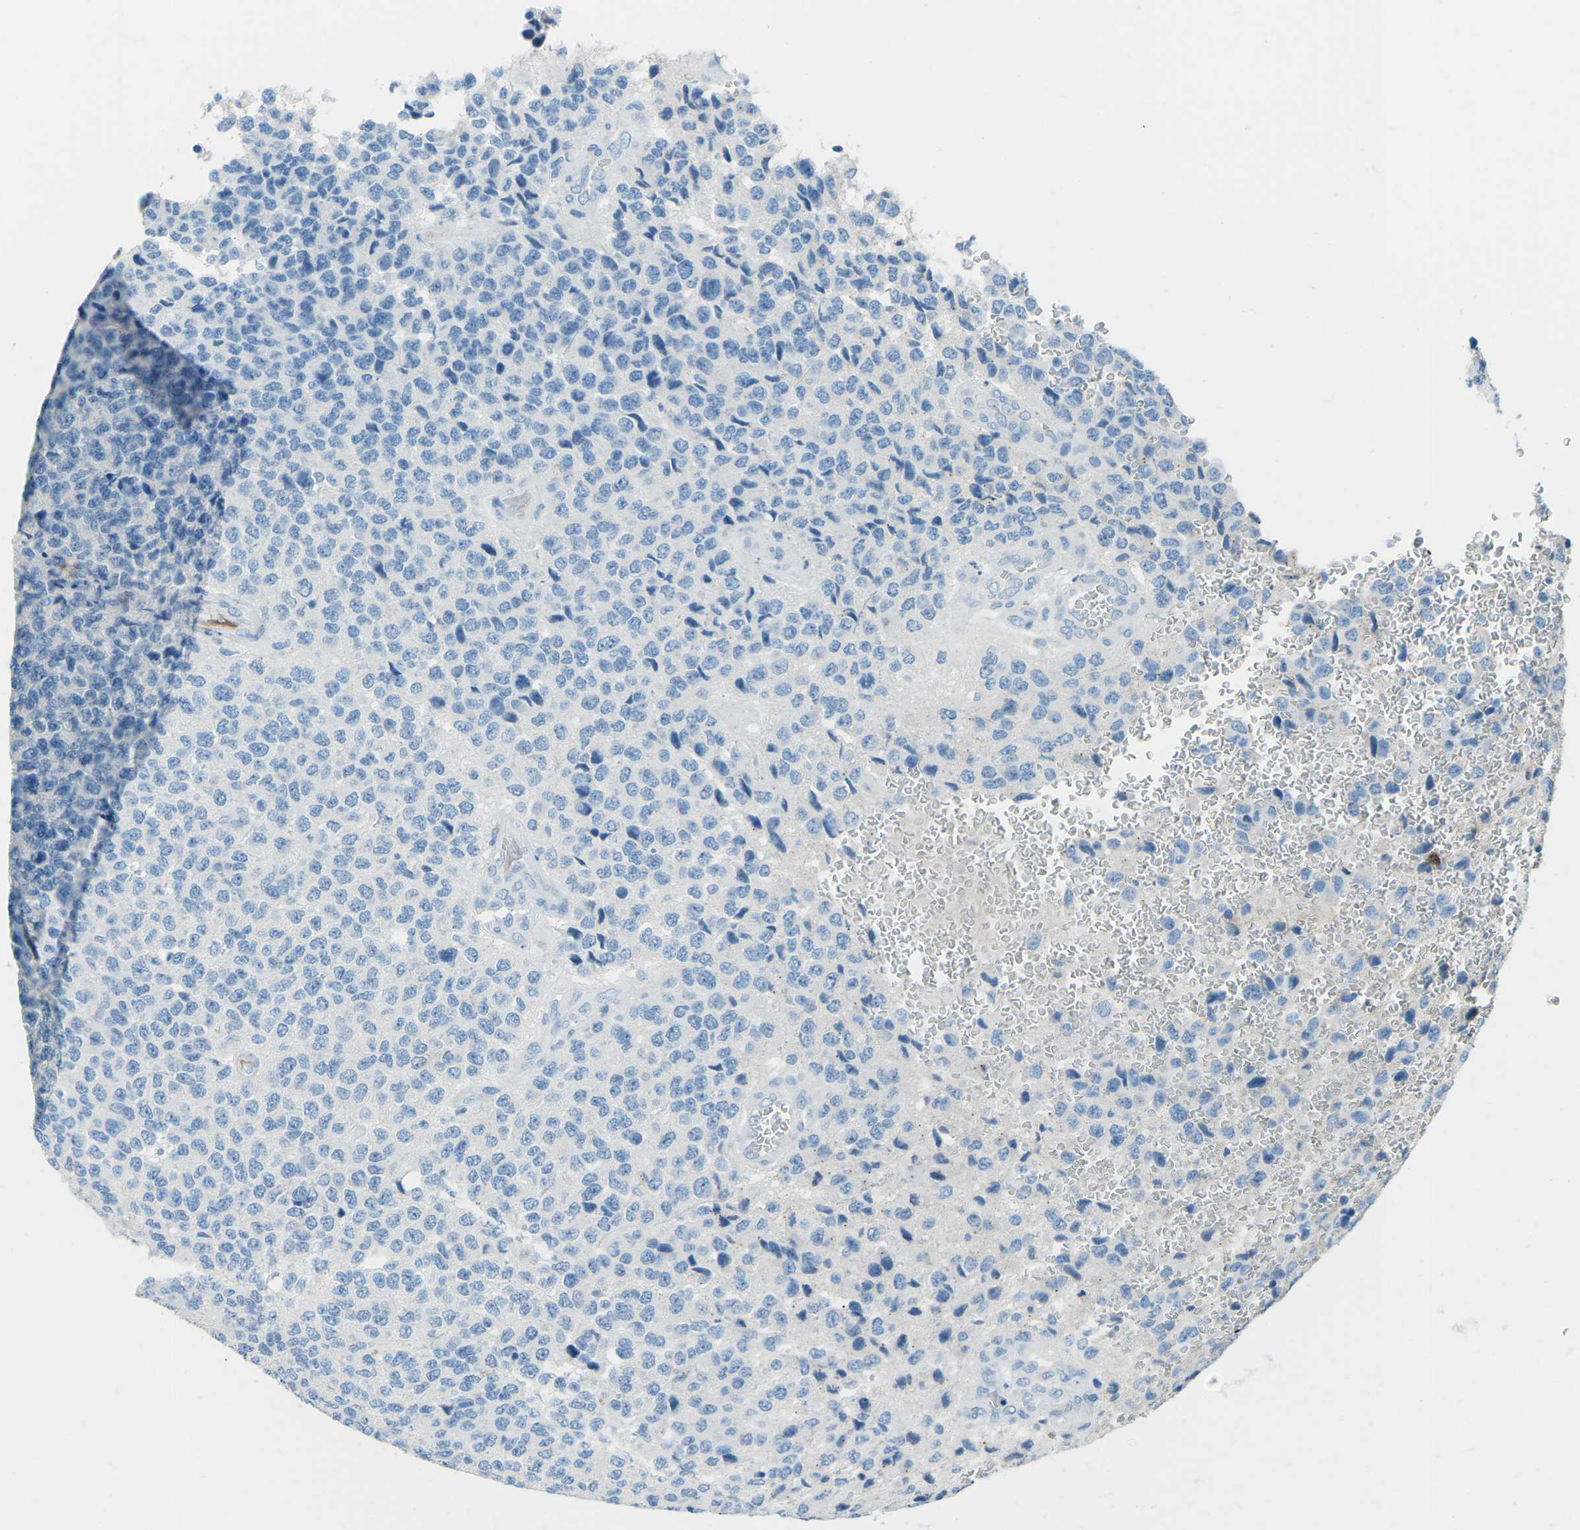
{"staining": {"intensity": "negative", "quantity": "none", "location": "none"}, "tissue": "glioma", "cell_type": "Tumor cells", "image_type": "cancer", "snomed": [{"axis": "morphology", "description": "Glioma, malignant, High grade"}, {"axis": "topography", "description": "pancreas cauda"}], "caption": "A micrograph of human malignant glioma (high-grade) is negative for staining in tumor cells.", "gene": "FCN1", "patient": {"sex": "male", "age": 60}}